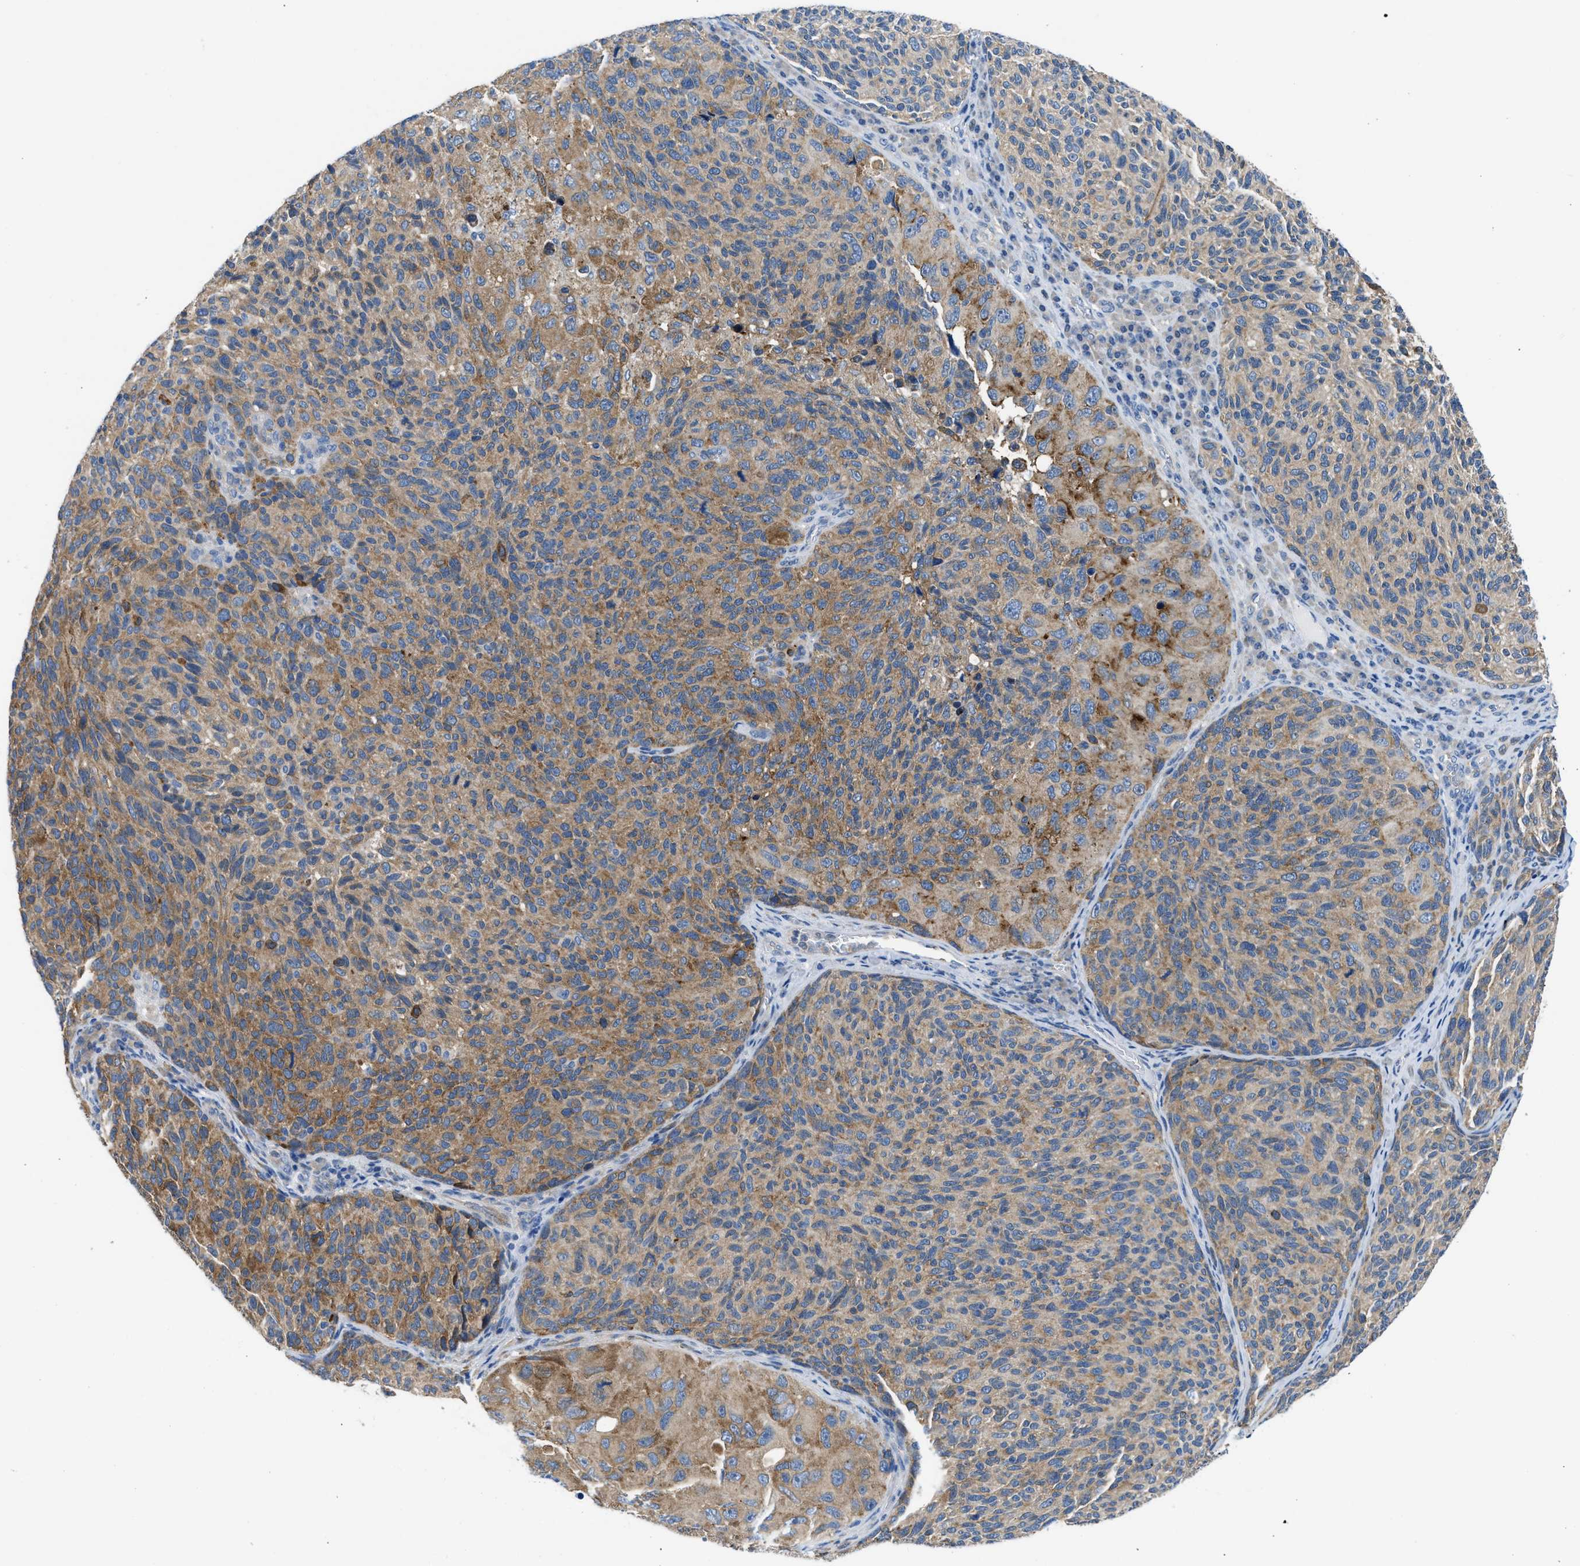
{"staining": {"intensity": "moderate", "quantity": "25%-75%", "location": "cytoplasmic/membranous"}, "tissue": "melanoma", "cell_type": "Tumor cells", "image_type": "cancer", "snomed": [{"axis": "morphology", "description": "Malignant melanoma, NOS"}, {"axis": "topography", "description": "Skin"}], "caption": "IHC (DAB (3,3'-diaminobenzidine)) staining of human melanoma shows moderate cytoplasmic/membranous protein expression in approximately 25%-75% of tumor cells. (Stains: DAB (3,3'-diaminobenzidine) in brown, nuclei in blue, Microscopy: brightfield microscopy at high magnification).", "gene": "BNC2", "patient": {"sex": "female", "age": 73}}